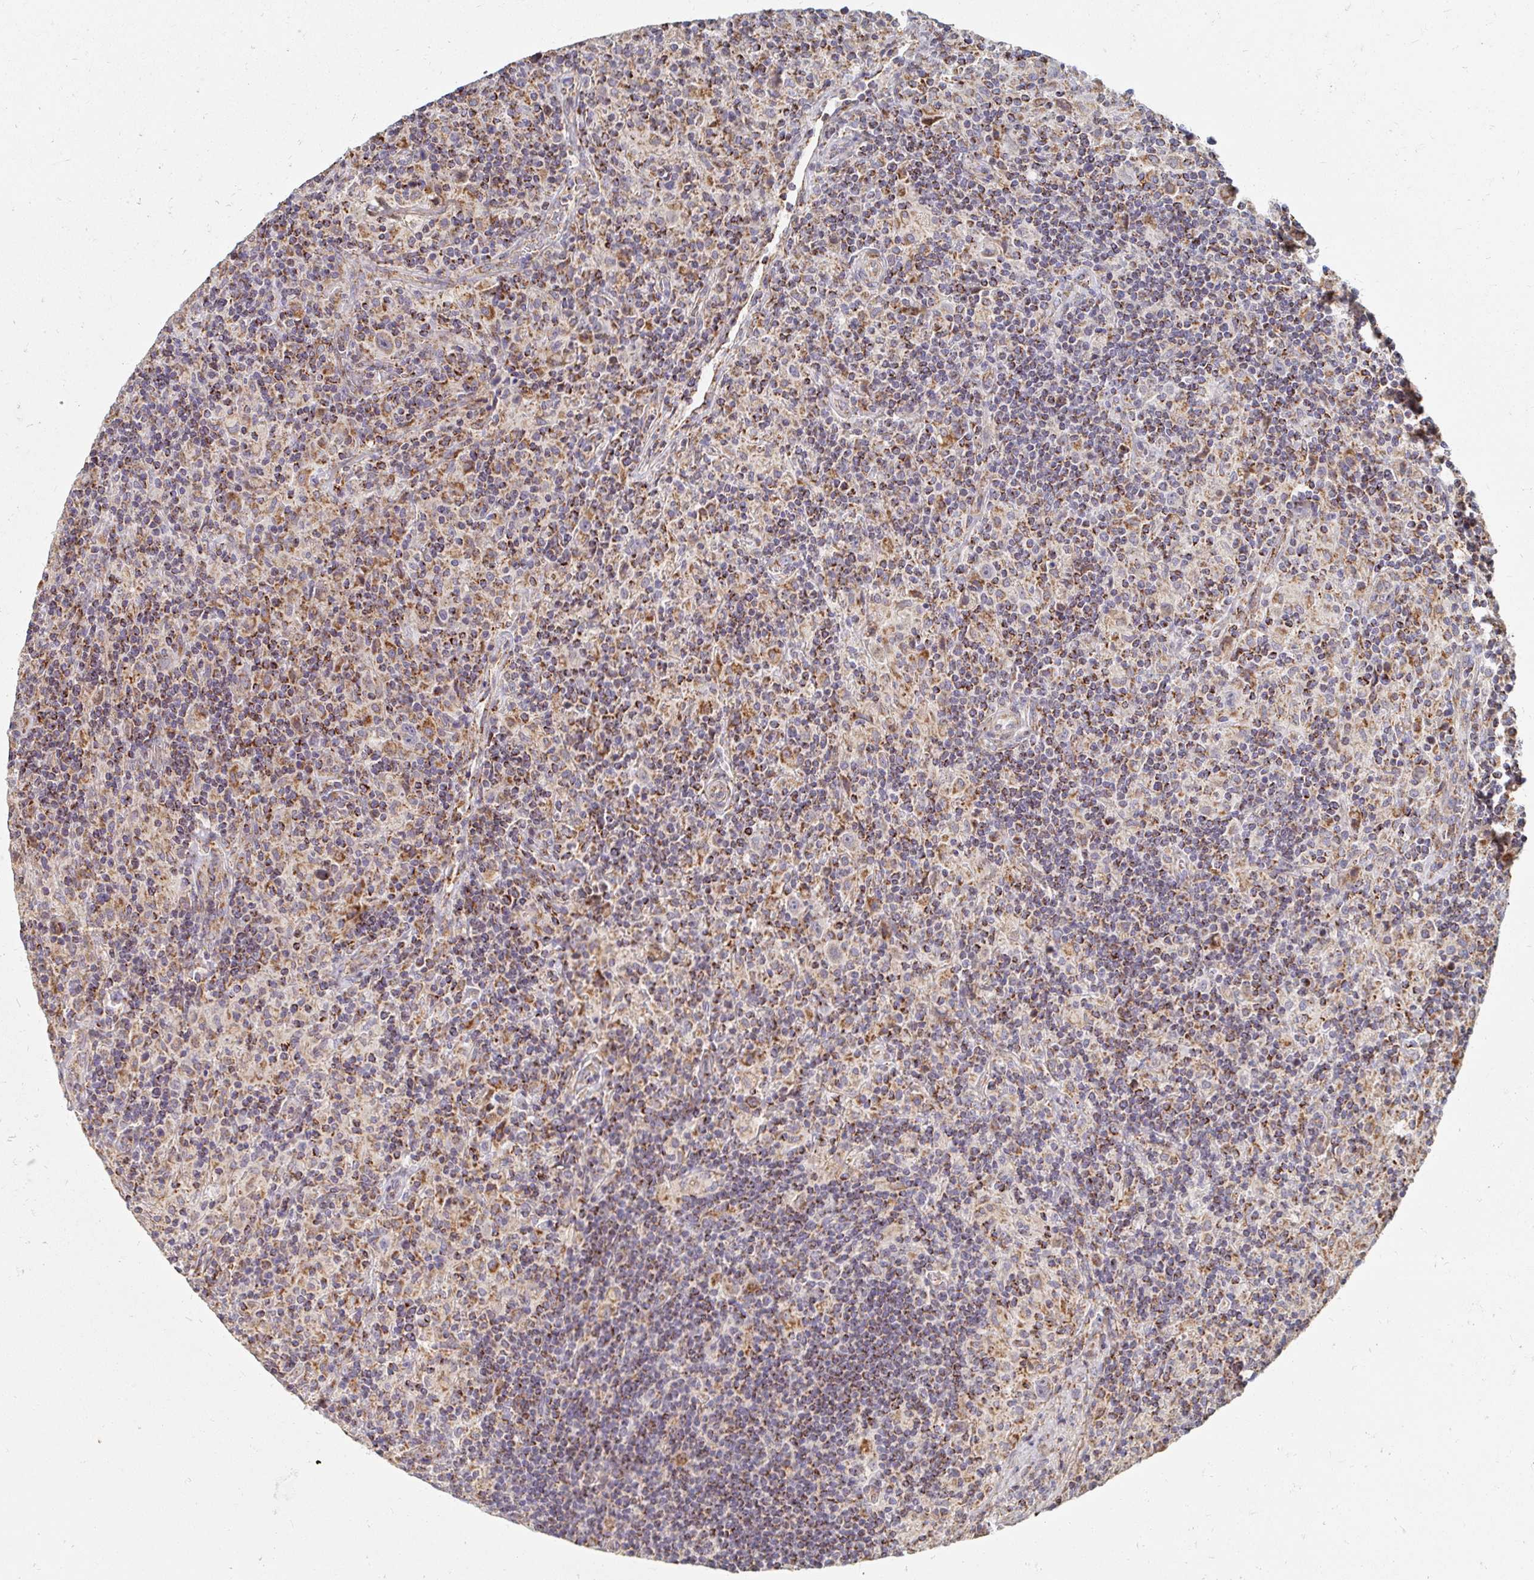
{"staining": {"intensity": "moderate", "quantity": ">75%", "location": "cytoplasmic/membranous"}, "tissue": "lymphoma", "cell_type": "Tumor cells", "image_type": "cancer", "snomed": [{"axis": "morphology", "description": "Hodgkin's disease, NOS"}, {"axis": "topography", "description": "Lymph node"}], "caption": "Moderate cytoplasmic/membranous staining for a protein is present in about >75% of tumor cells of lymphoma using immunohistochemistry.", "gene": "MAVS", "patient": {"sex": "male", "age": 70}}